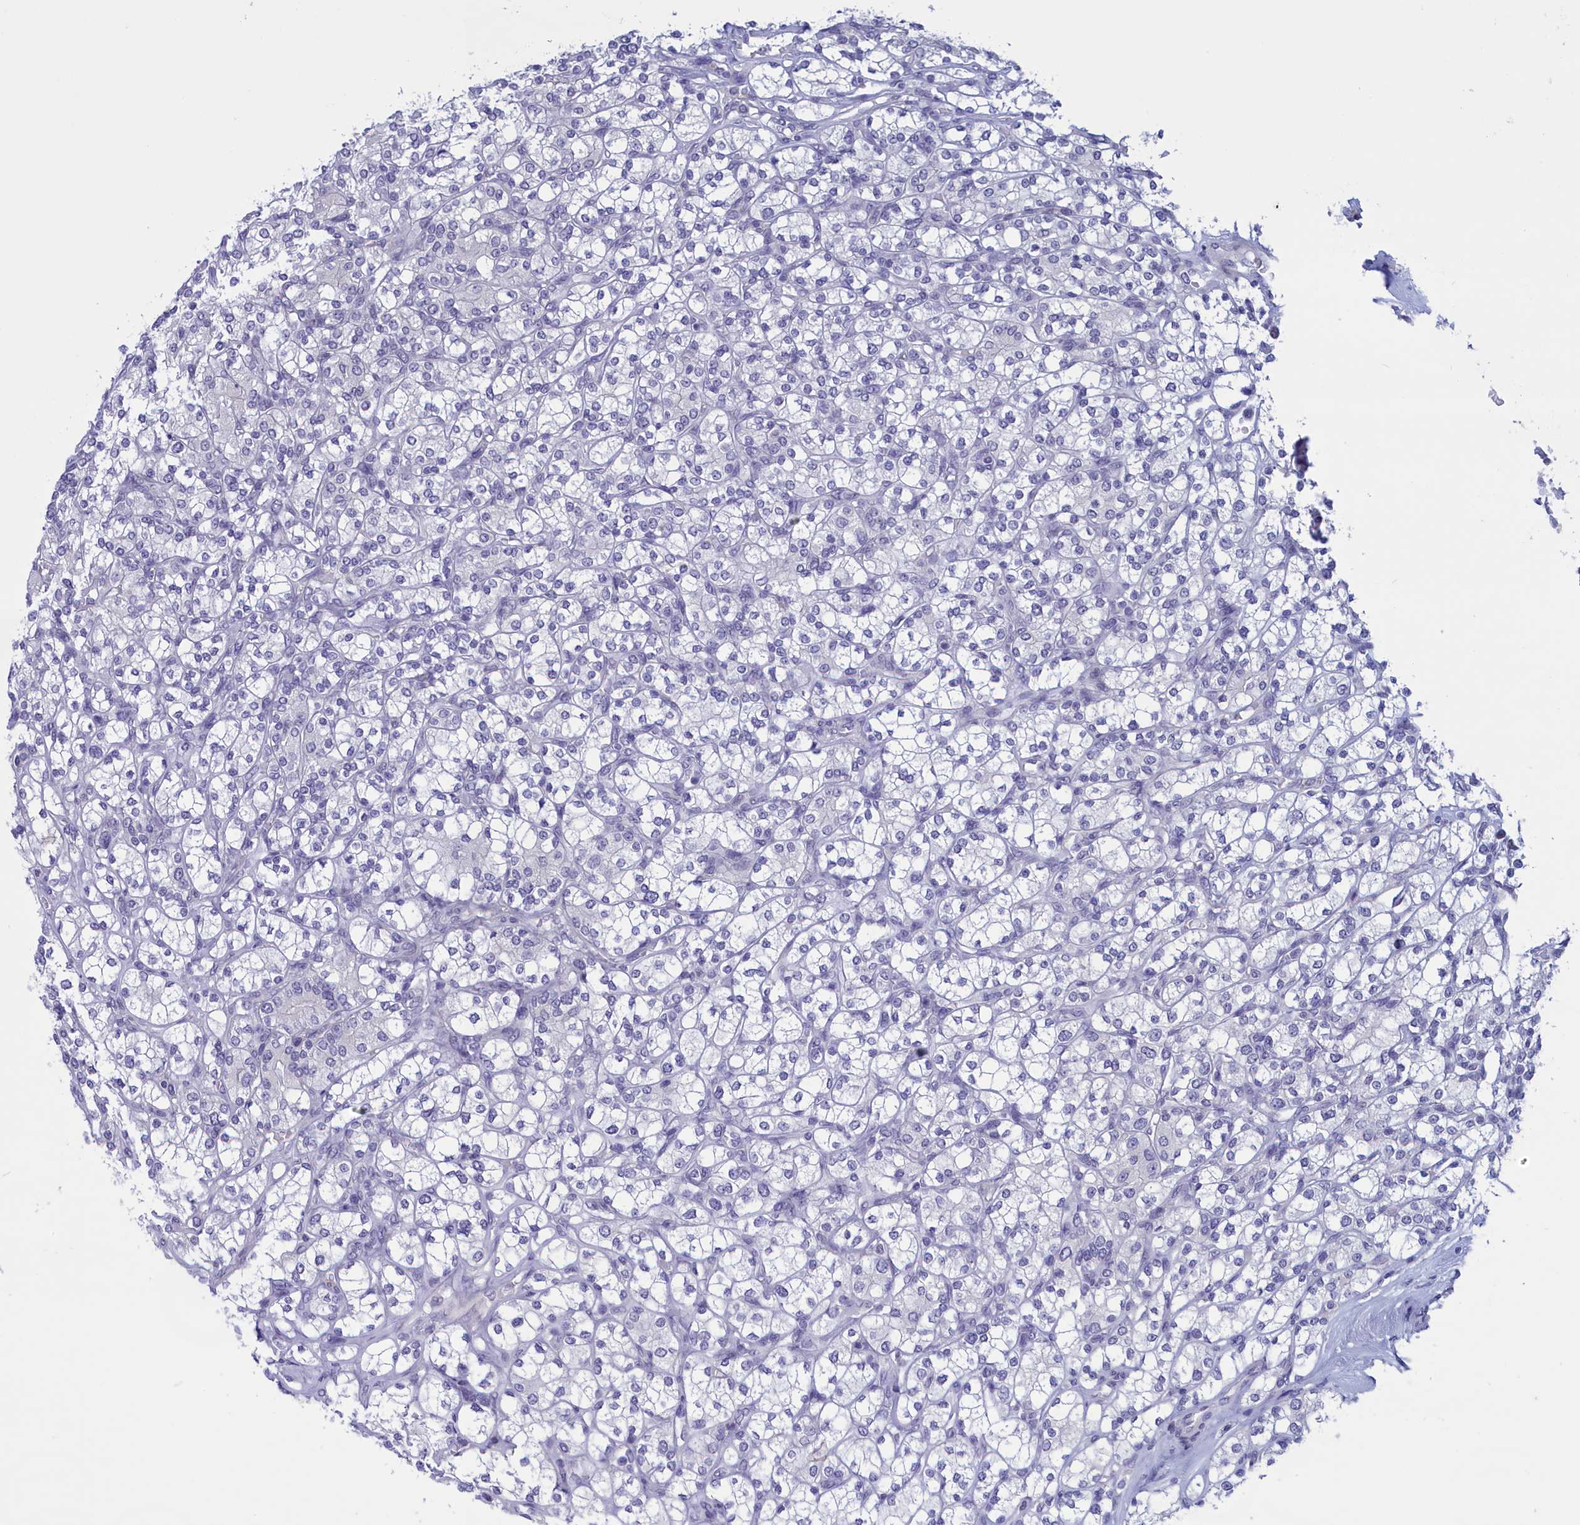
{"staining": {"intensity": "negative", "quantity": "none", "location": "none"}, "tissue": "renal cancer", "cell_type": "Tumor cells", "image_type": "cancer", "snomed": [{"axis": "morphology", "description": "Adenocarcinoma, NOS"}, {"axis": "topography", "description": "Kidney"}], "caption": "Human renal adenocarcinoma stained for a protein using immunohistochemistry shows no expression in tumor cells.", "gene": "ELOA2", "patient": {"sex": "male", "age": 77}}